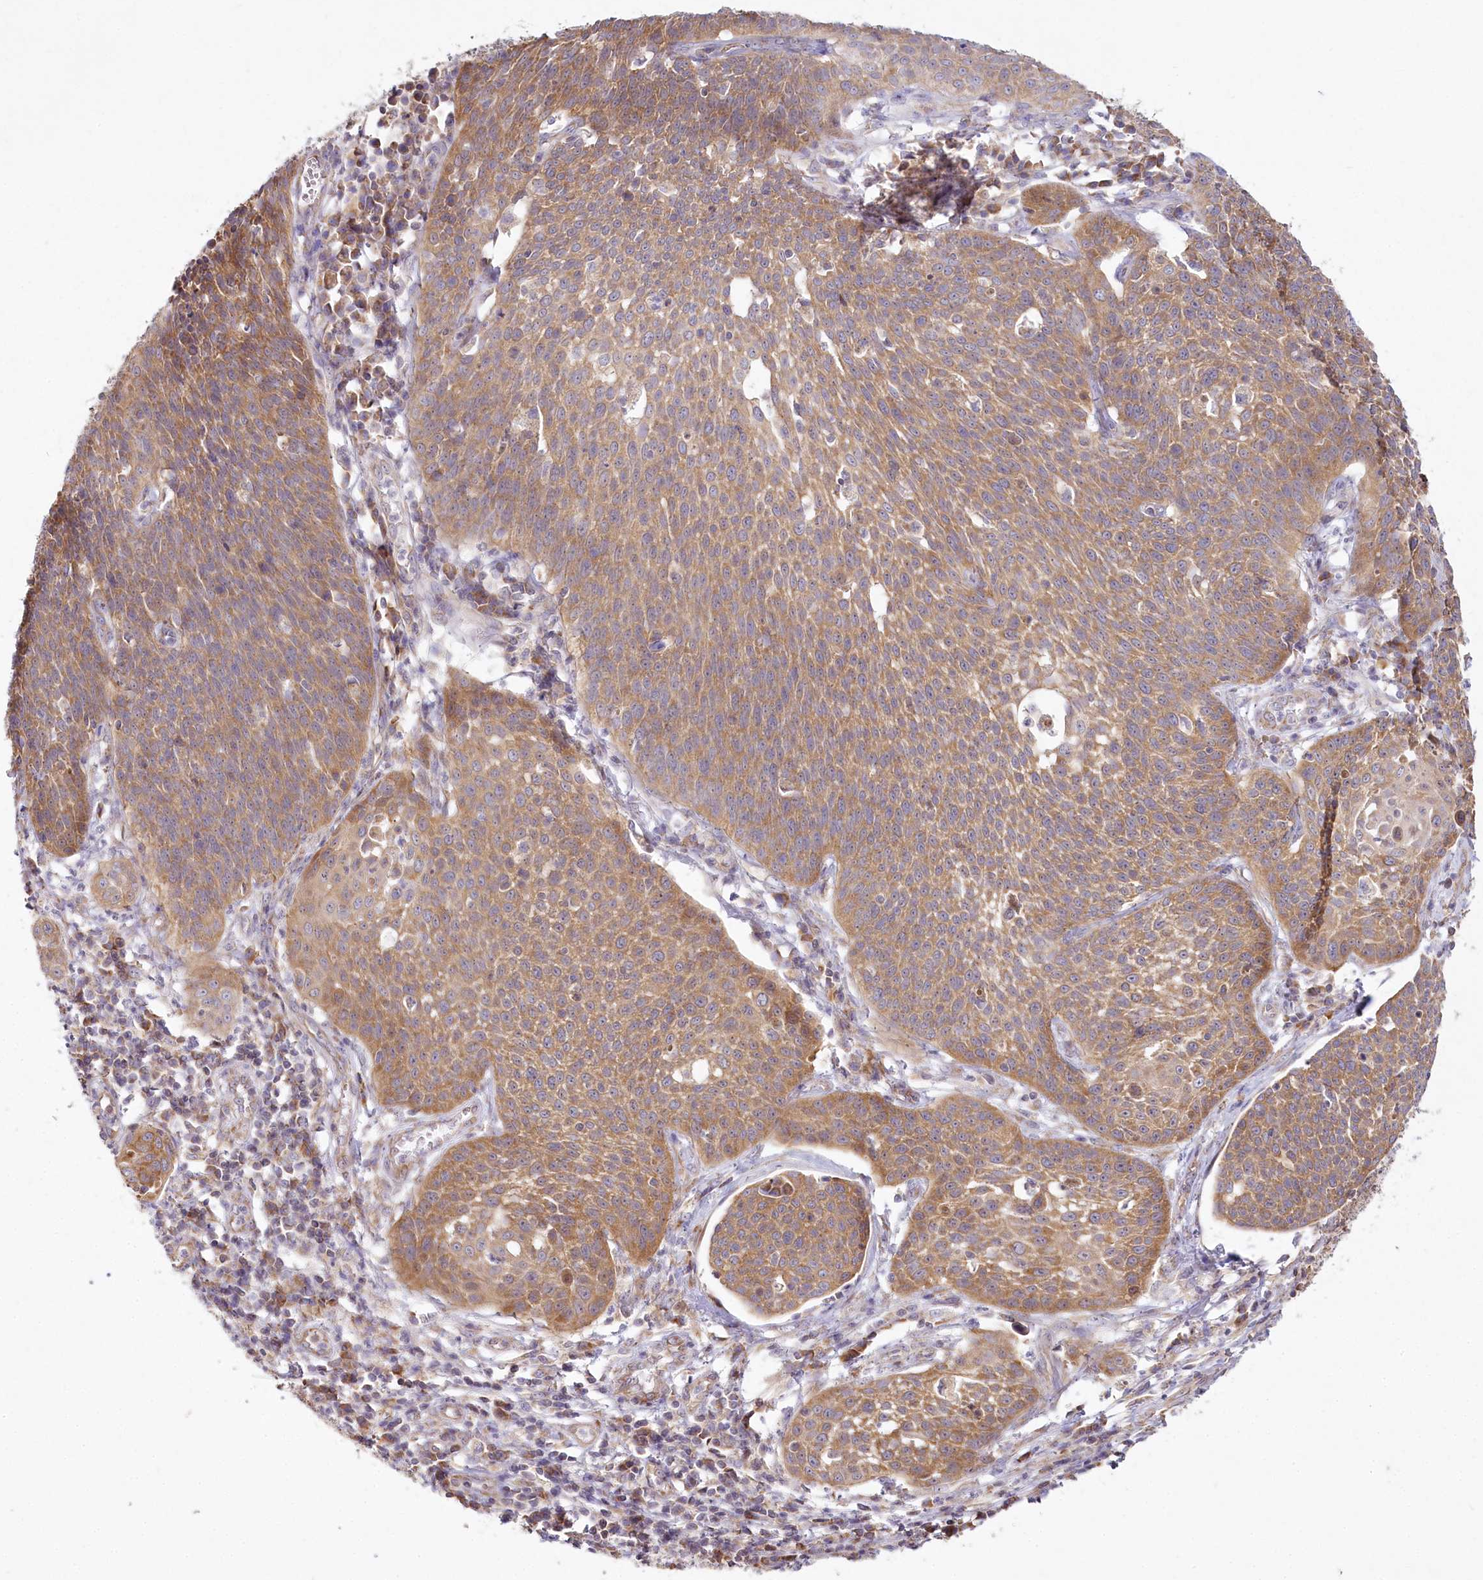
{"staining": {"intensity": "moderate", "quantity": ">75%", "location": "cytoplasmic/membranous"}, "tissue": "cervical cancer", "cell_type": "Tumor cells", "image_type": "cancer", "snomed": [{"axis": "morphology", "description": "Squamous cell carcinoma, NOS"}, {"axis": "topography", "description": "Cervix"}], "caption": "Brown immunohistochemical staining in cervical cancer displays moderate cytoplasmic/membranous expression in about >75% of tumor cells.", "gene": "ACOX2", "patient": {"sex": "female", "age": 34}}